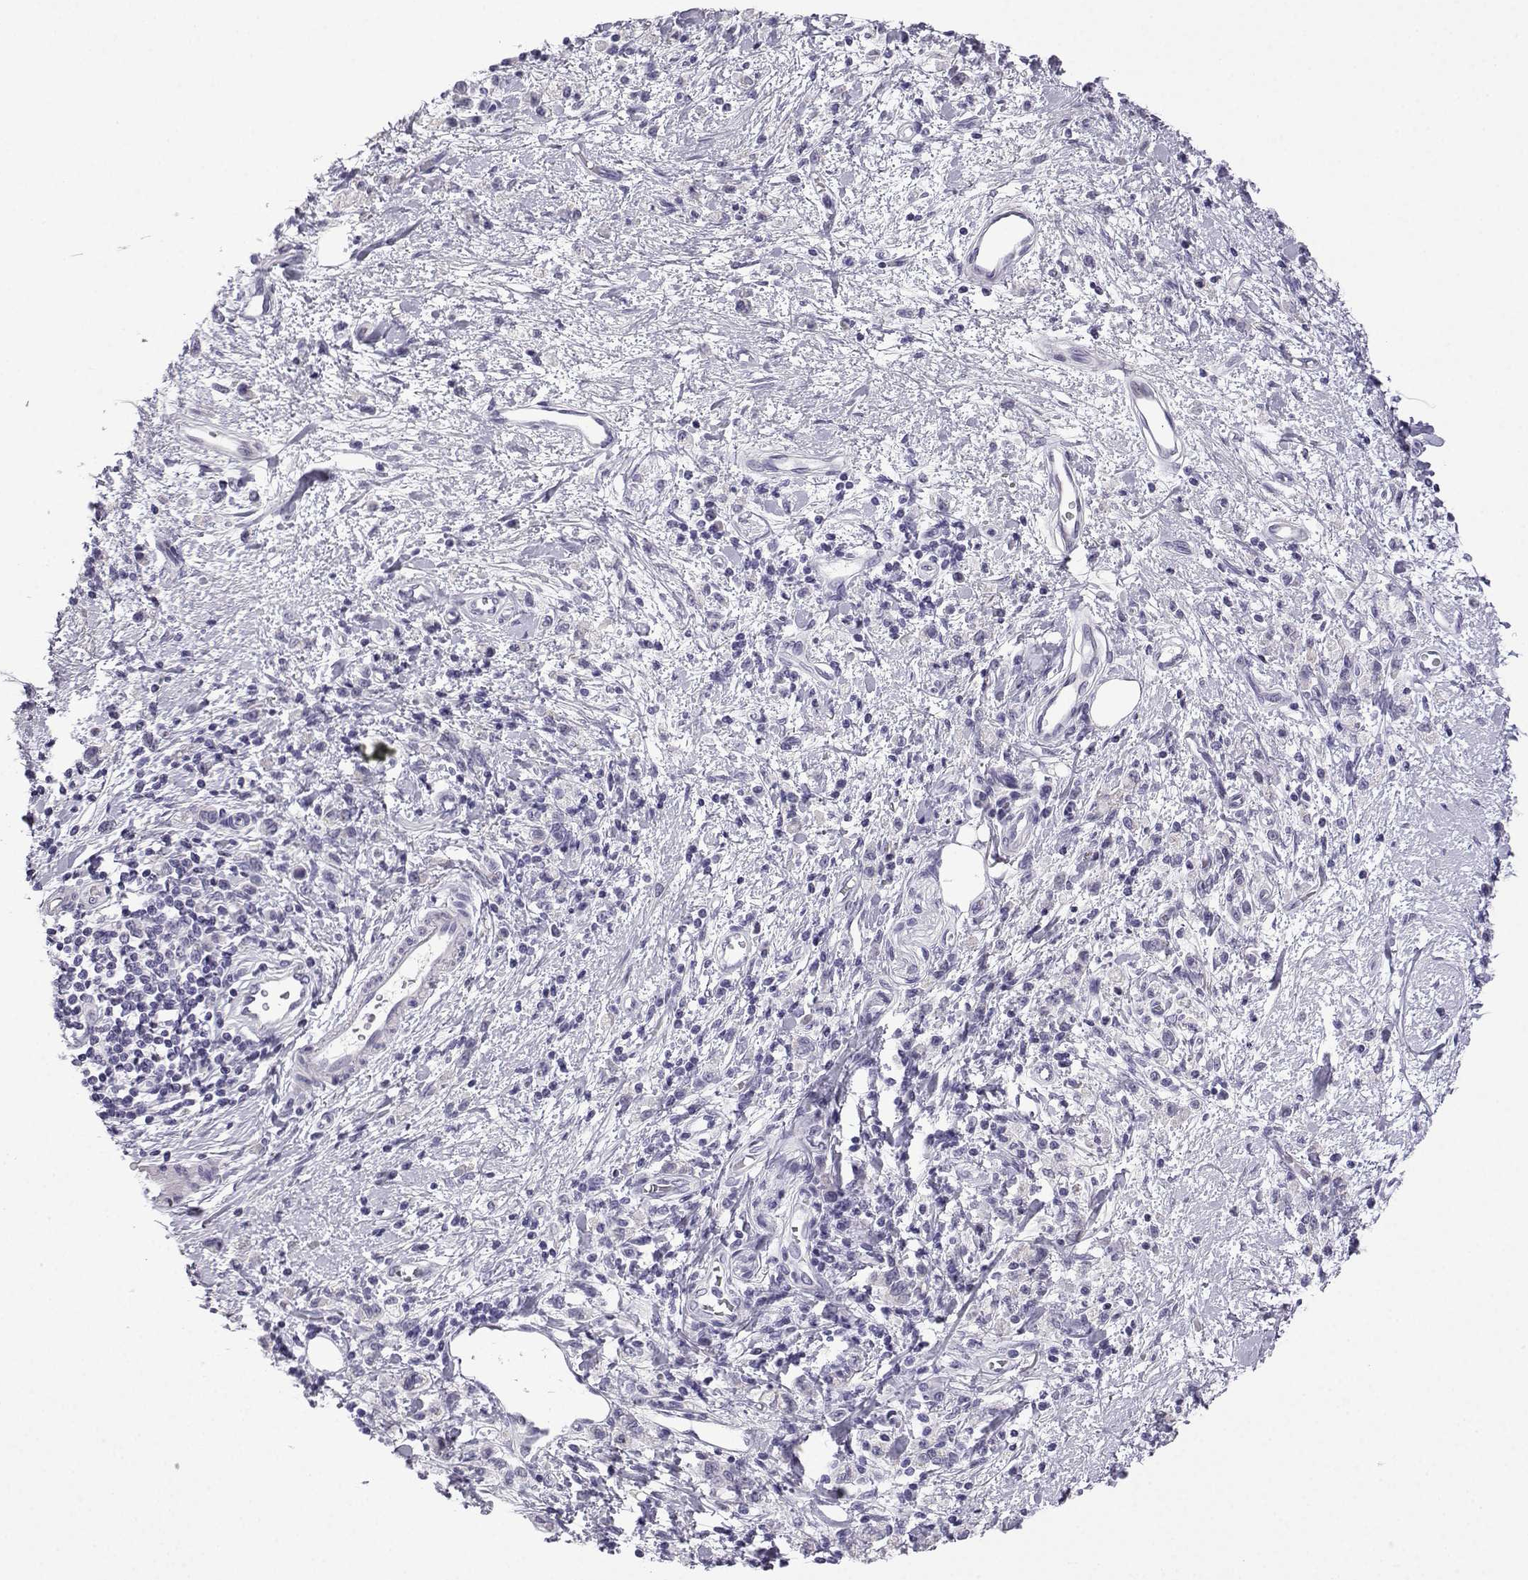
{"staining": {"intensity": "negative", "quantity": "none", "location": "none"}, "tissue": "stomach cancer", "cell_type": "Tumor cells", "image_type": "cancer", "snomed": [{"axis": "morphology", "description": "Adenocarcinoma, NOS"}, {"axis": "topography", "description": "Stomach"}], "caption": "Human adenocarcinoma (stomach) stained for a protein using immunohistochemistry exhibits no staining in tumor cells.", "gene": "ACRBP", "patient": {"sex": "male", "age": 77}}